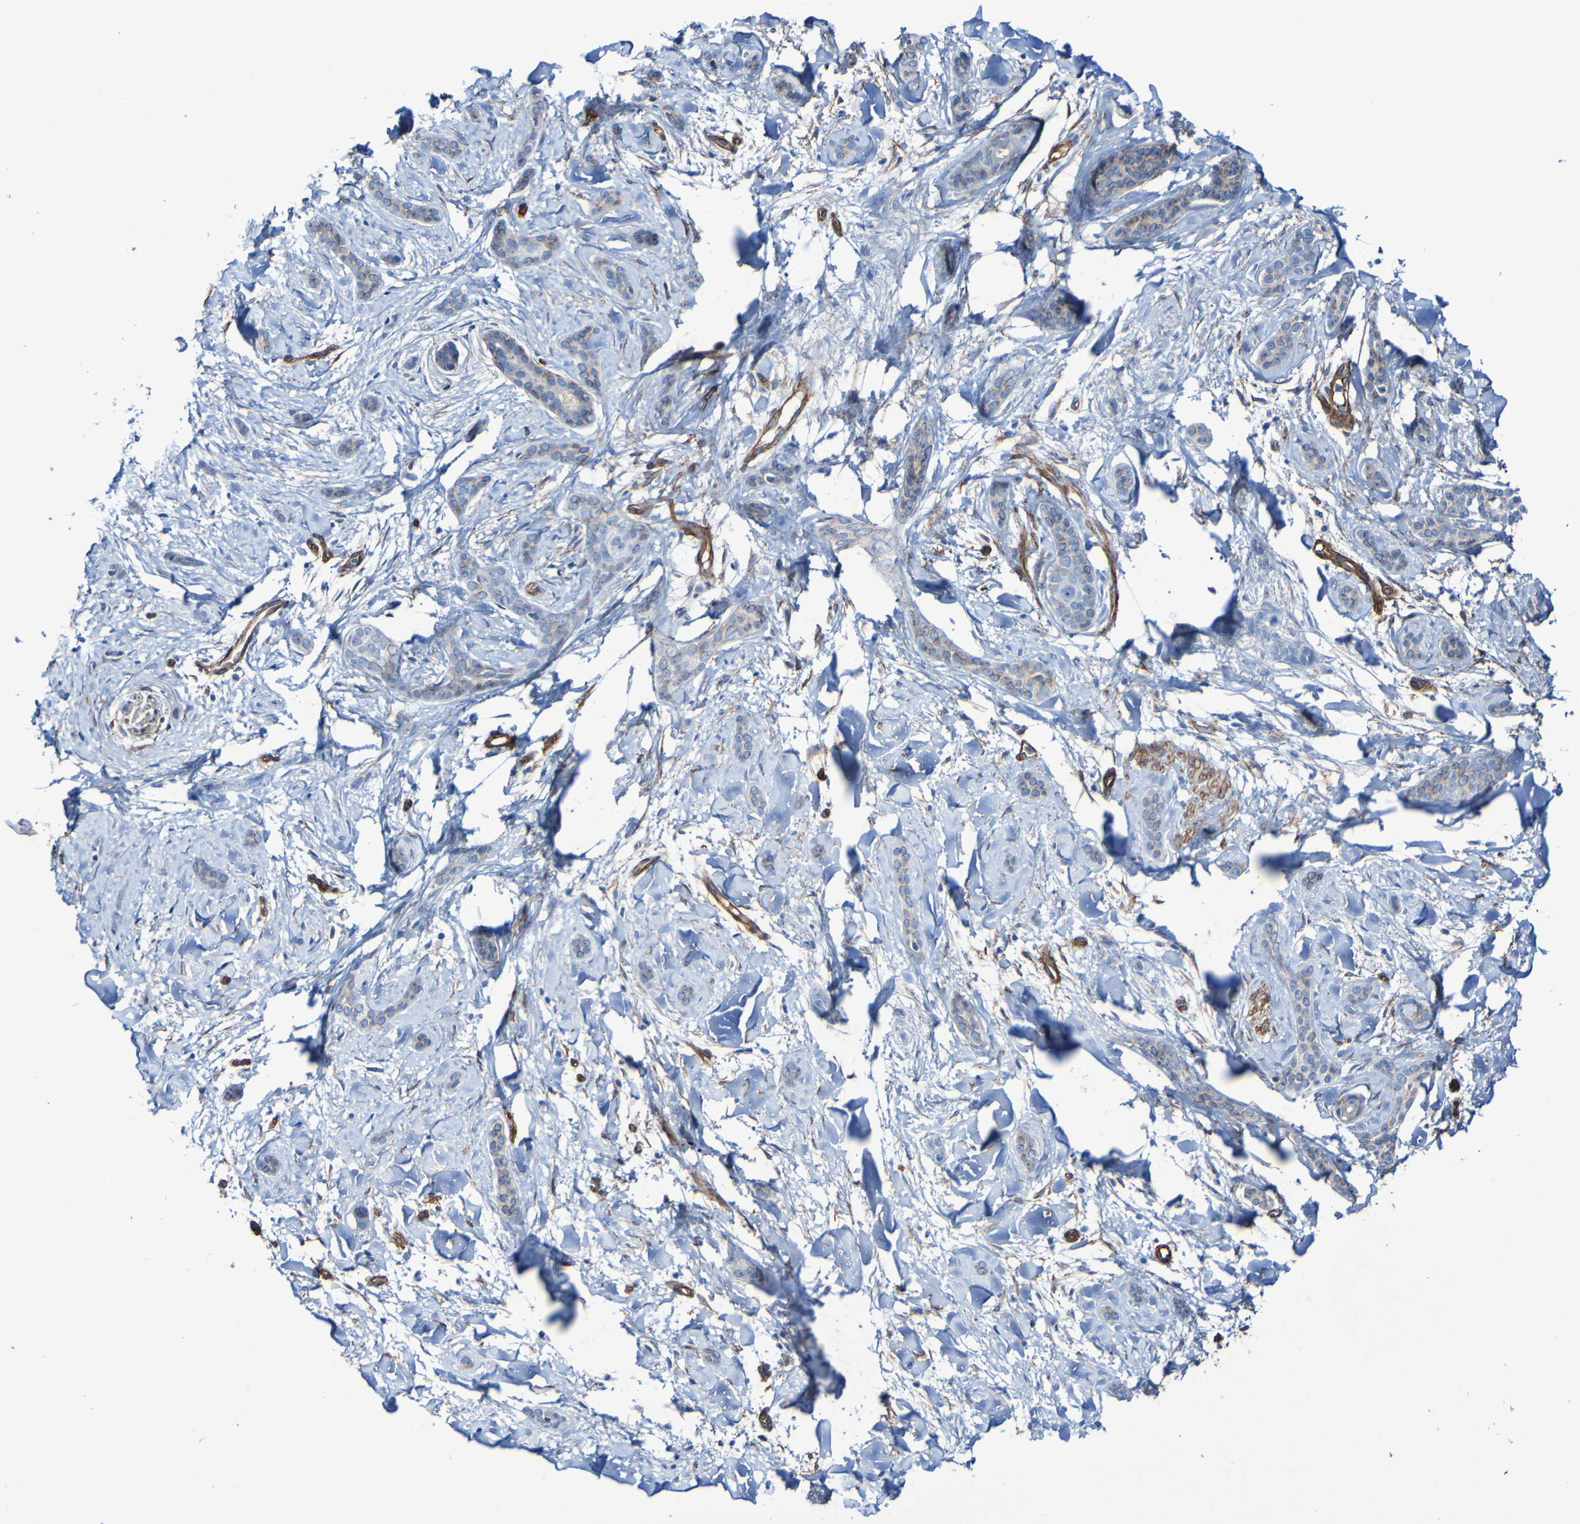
{"staining": {"intensity": "weak", "quantity": "25%-75%", "location": "cytoplasmic/membranous"}, "tissue": "skin cancer", "cell_type": "Tumor cells", "image_type": "cancer", "snomed": [{"axis": "morphology", "description": "Basal cell carcinoma"}, {"axis": "morphology", "description": "Adnexal tumor, benign"}, {"axis": "topography", "description": "Skin"}], "caption": "Immunohistochemistry (IHC) (DAB) staining of benign adnexal tumor (skin) reveals weak cytoplasmic/membranous protein positivity in about 25%-75% of tumor cells. (IHC, brightfield microscopy, high magnification).", "gene": "ELMOD3", "patient": {"sex": "female", "age": 42}}